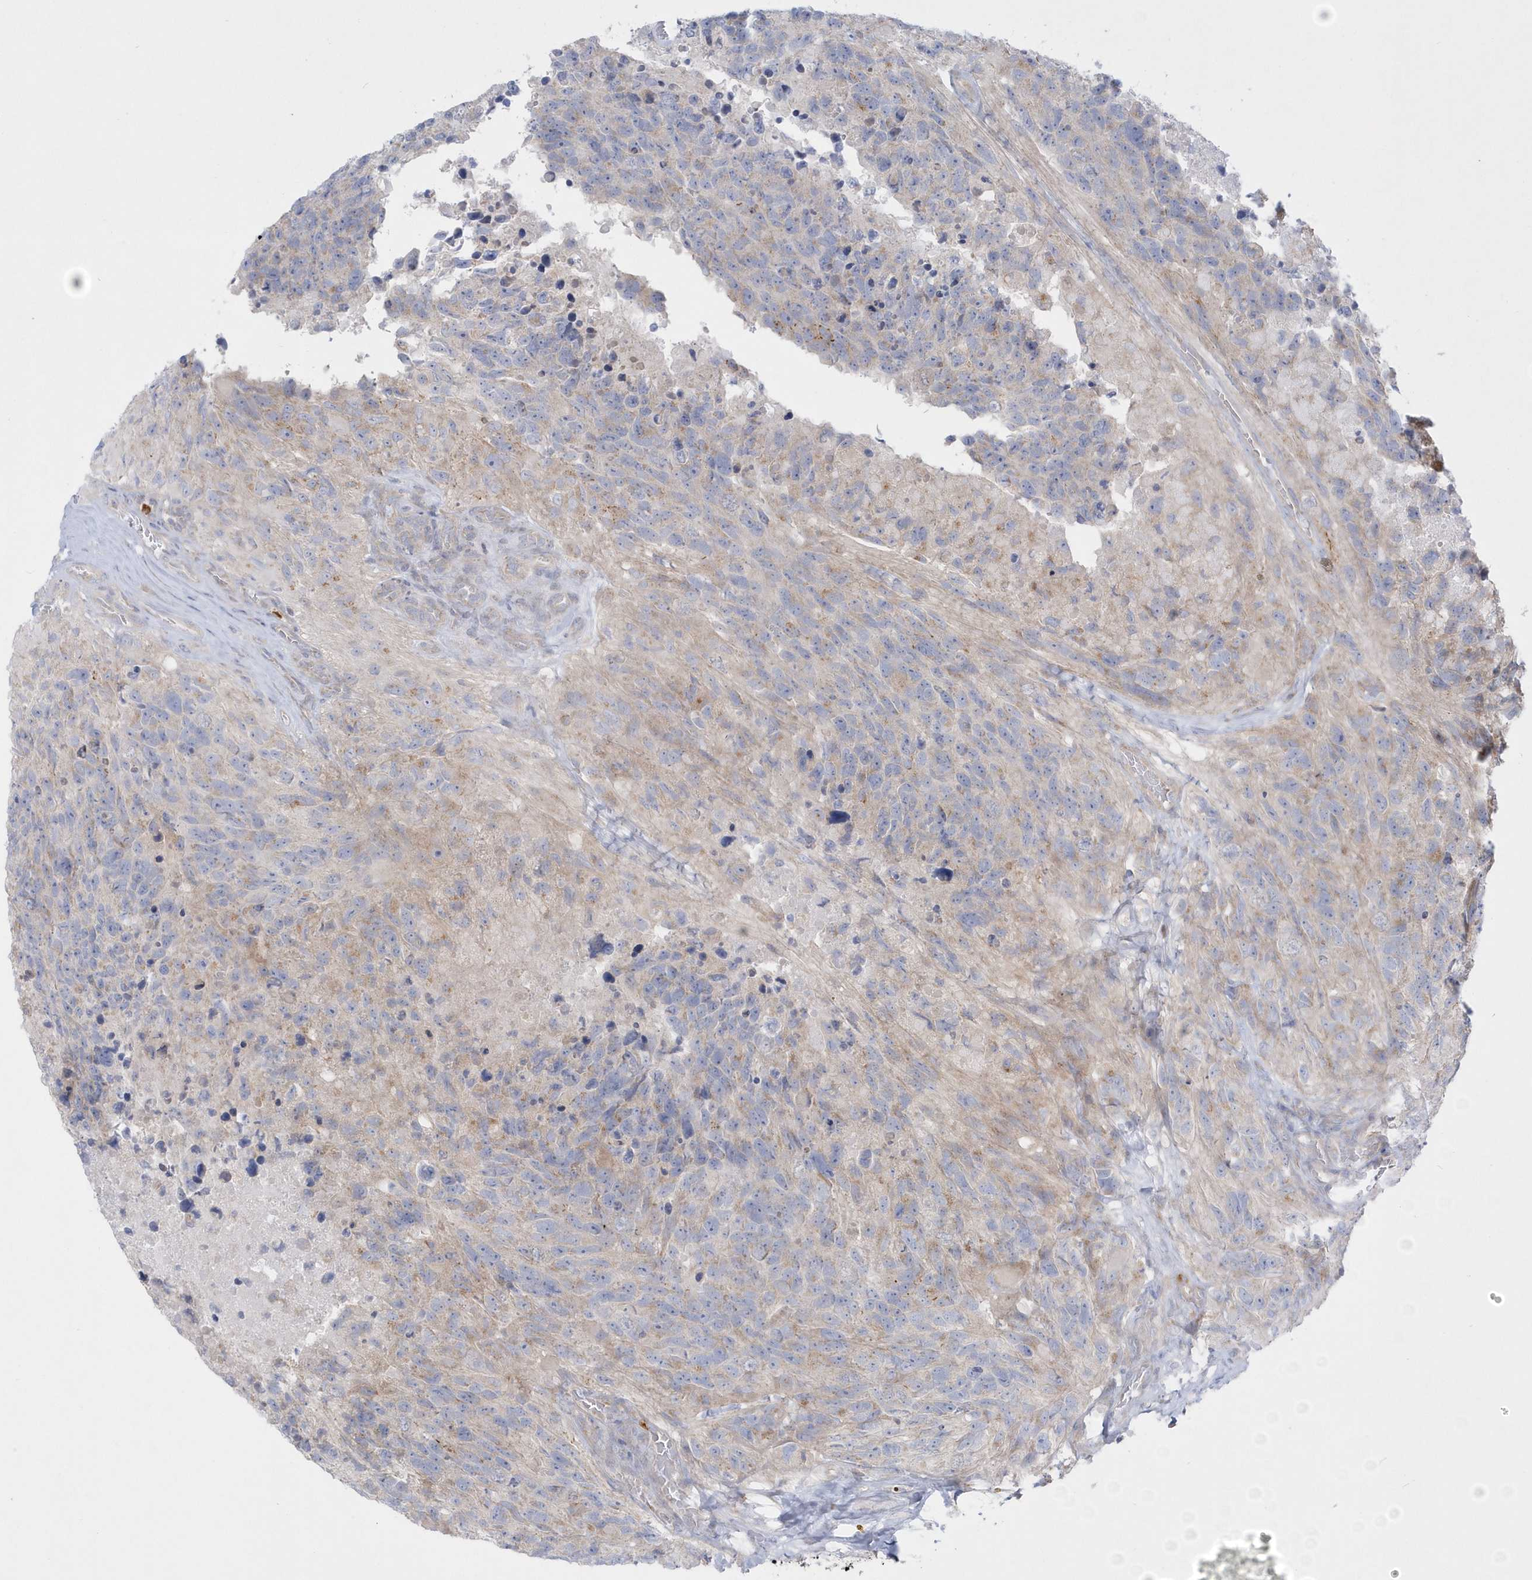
{"staining": {"intensity": "negative", "quantity": "none", "location": "none"}, "tissue": "glioma", "cell_type": "Tumor cells", "image_type": "cancer", "snomed": [{"axis": "morphology", "description": "Glioma, malignant, High grade"}, {"axis": "topography", "description": "Brain"}], "caption": "This is an immunohistochemistry (IHC) image of human malignant glioma (high-grade). There is no staining in tumor cells.", "gene": "DNAJC18", "patient": {"sex": "male", "age": 69}}